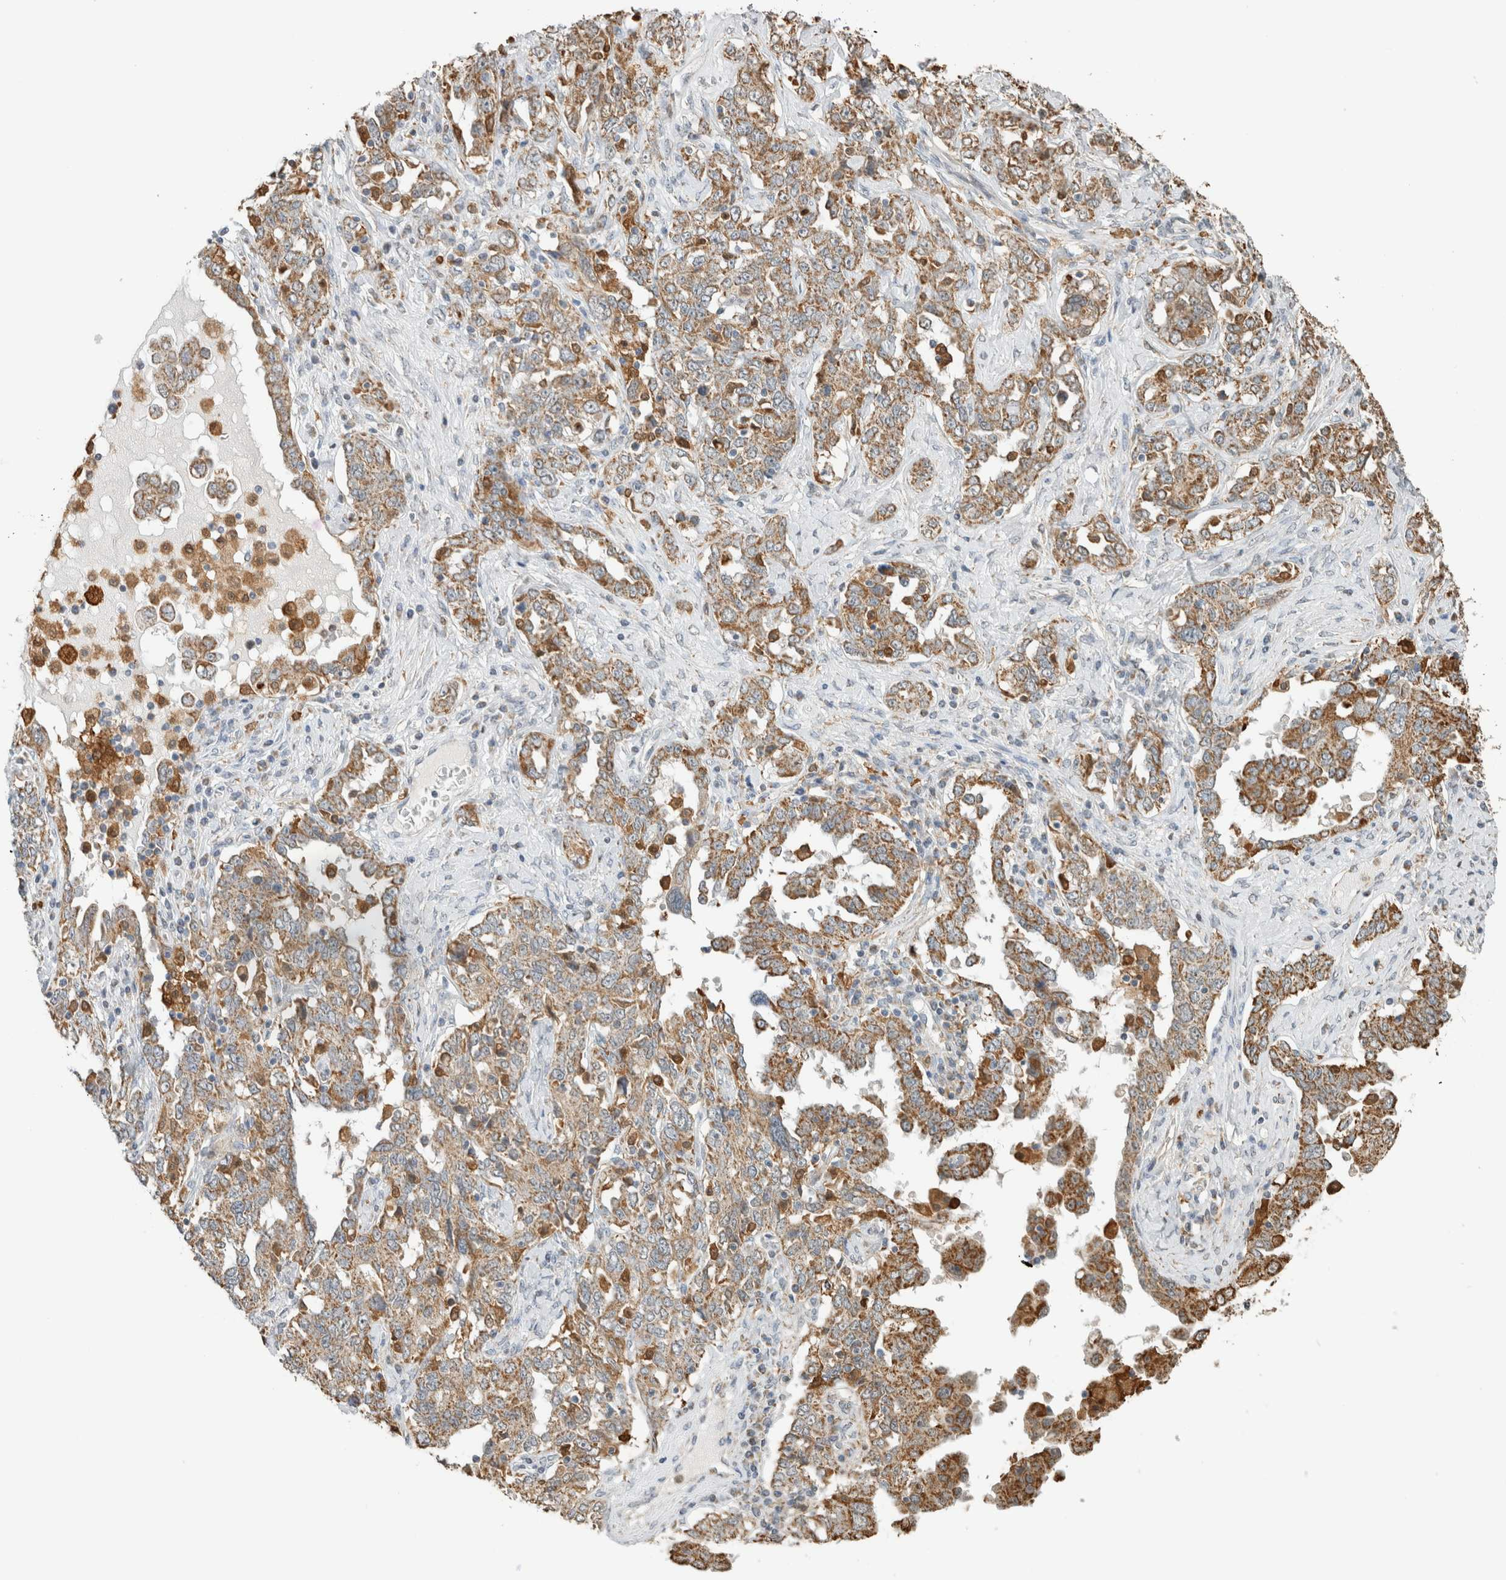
{"staining": {"intensity": "moderate", "quantity": ">75%", "location": "cytoplasmic/membranous"}, "tissue": "ovarian cancer", "cell_type": "Tumor cells", "image_type": "cancer", "snomed": [{"axis": "morphology", "description": "Carcinoma, endometroid"}, {"axis": "topography", "description": "Ovary"}], "caption": "Moderate cytoplasmic/membranous protein positivity is seen in approximately >75% of tumor cells in ovarian cancer.", "gene": "CAPG", "patient": {"sex": "female", "age": 62}}